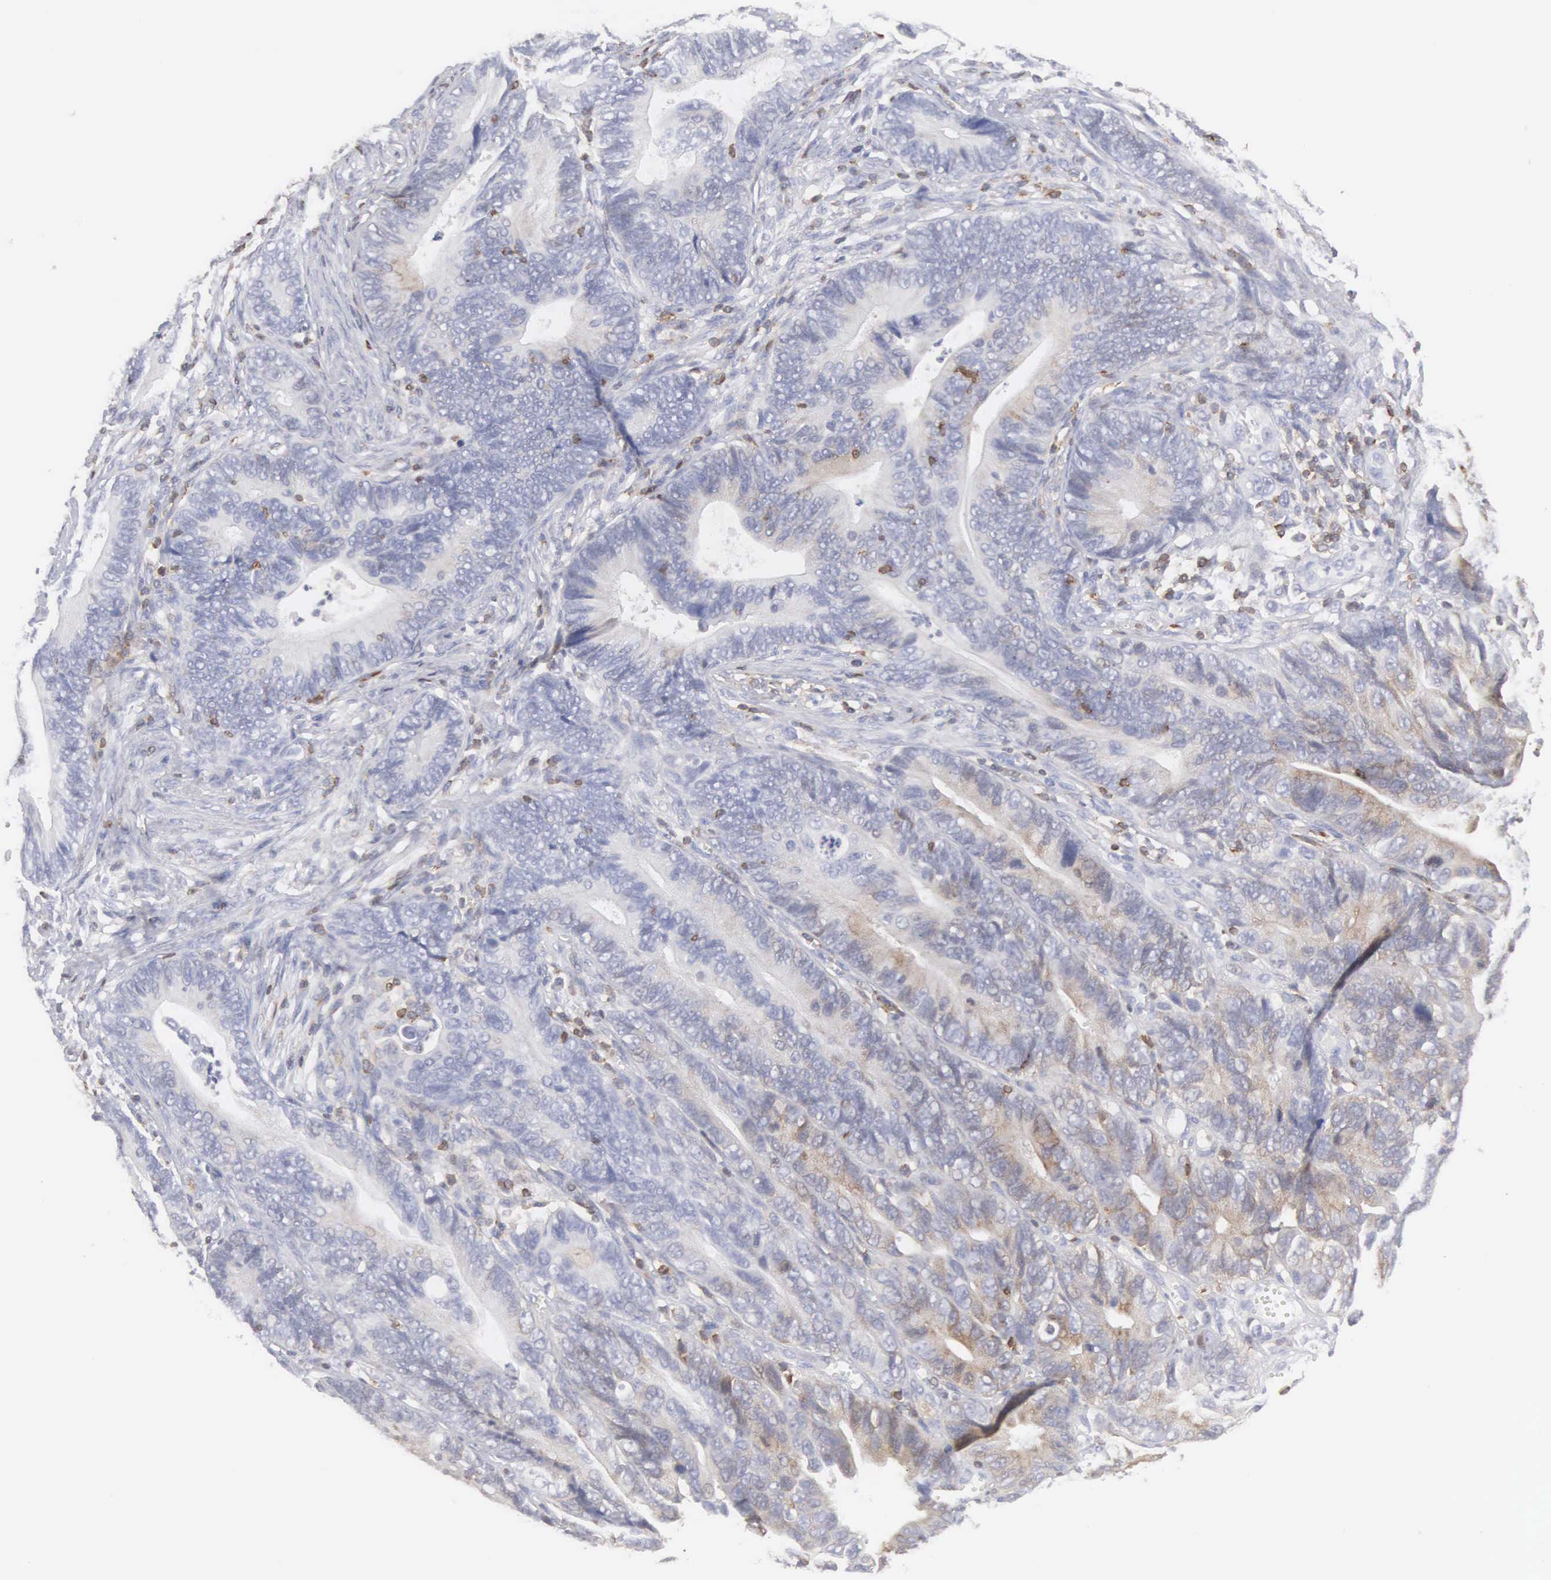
{"staining": {"intensity": "weak", "quantity": "<25%", "location": "cytoplasmic/membranous"}, "tissue": "prostate cancer", "cell_type": "Tumor cells", "image_type": "cancer", "snomed": [{"axis": "morphology", "description": "Adenocarcinoma, Medium grade"}, {"axis": "topography", "description": "Prostate"}], "caption": "An image of human prostate cancer (adenocarcinoma (medium-grade)) is negative for staining in tumor cells. (DAB (3,3'-diaminobenzidine) immunohistochemistry, high magnification).", "gene": "SH3BP1", "patient": {"sex": "male", "age": 65}}